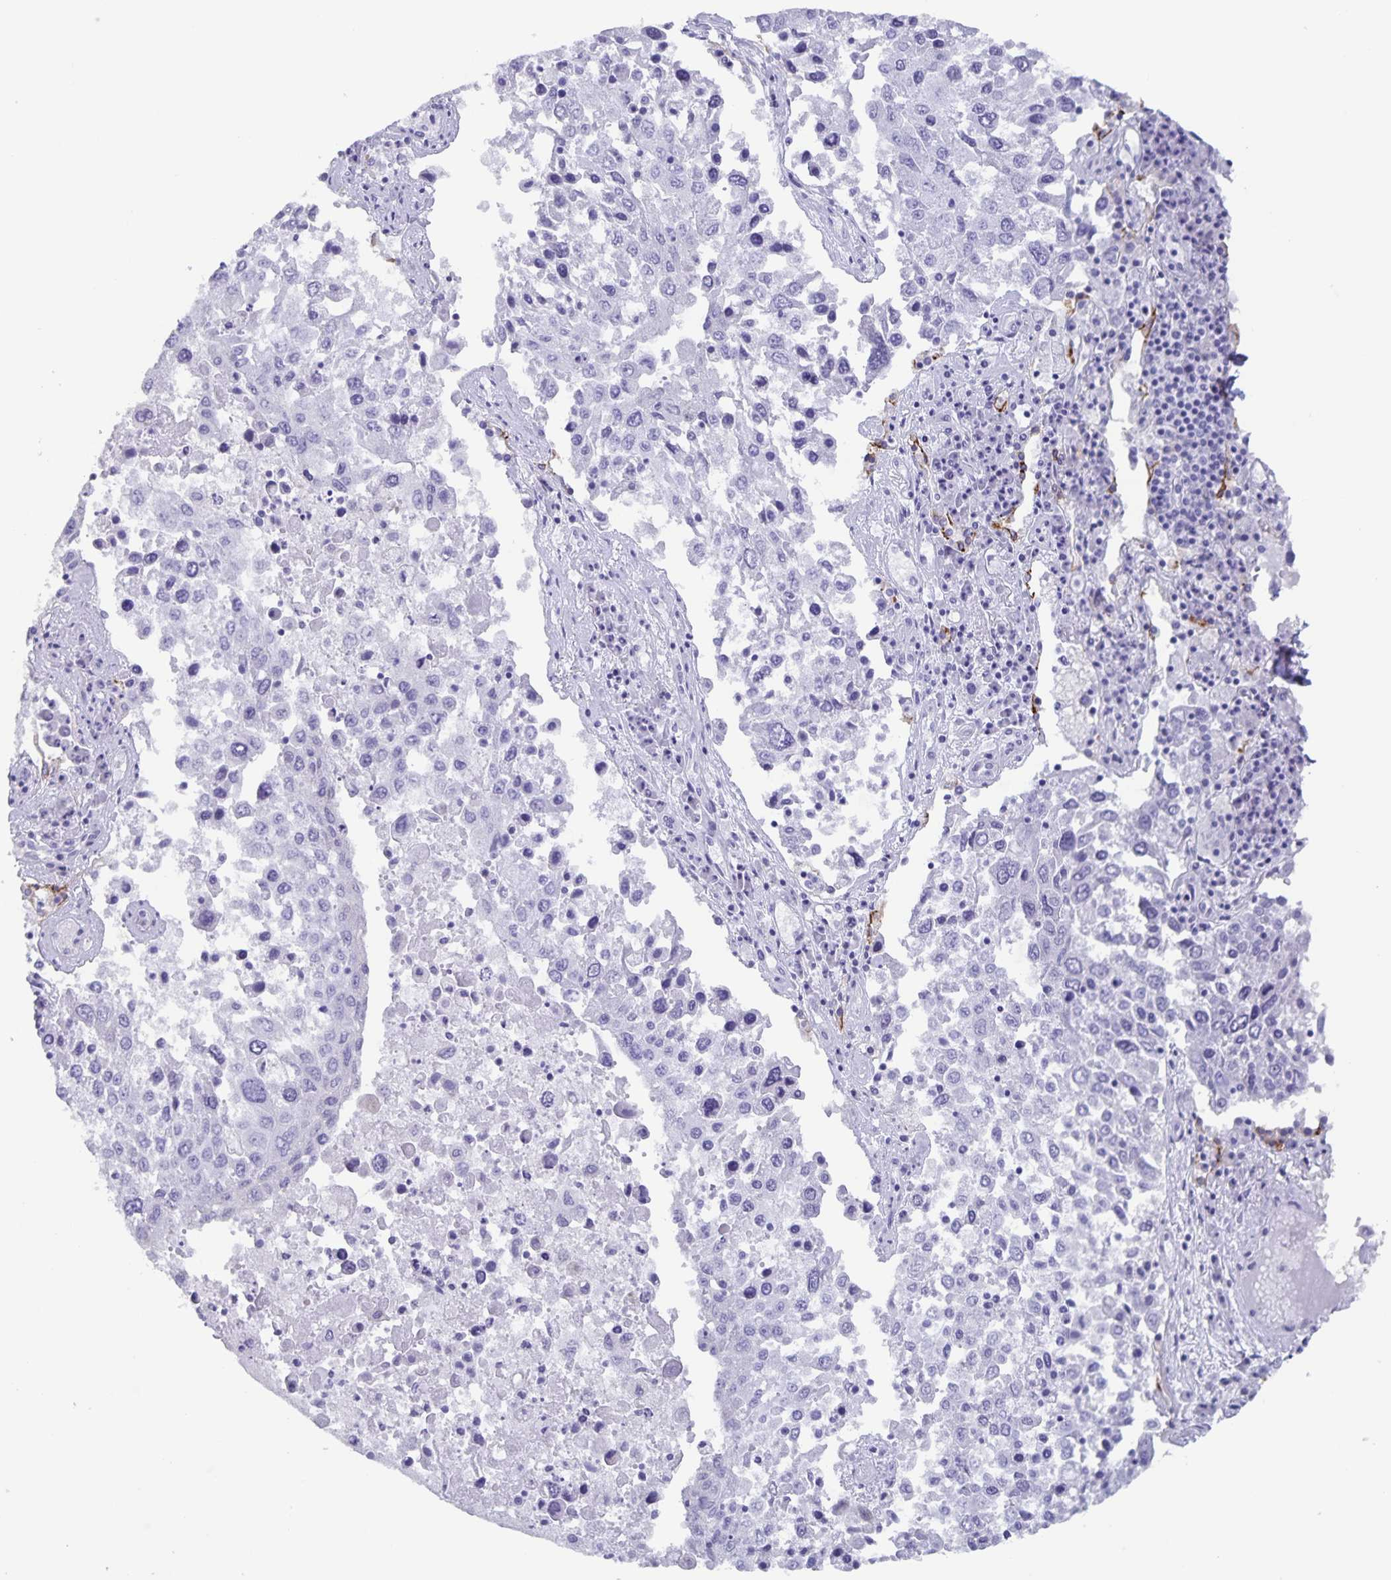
{"staining": {"intensity": "negative", "quantity": "none", "location": "none"}, "tissue": "lung cancer", "cell_type": "Tumor cells", "image_type": "cancer", "snomed": [{"axis": "morphology", "description": "Squamous cell carcinoma, NOS"}, {"axis": "topography", "description": "Lung"}], "caption": "This is an immunohistochemistry micrograph of human lung cancer (squamous cell carcinoma). There is no positivity in tumor cells.", "gene": "AQP4", "patient": {"sex": "male", "age": 65}}